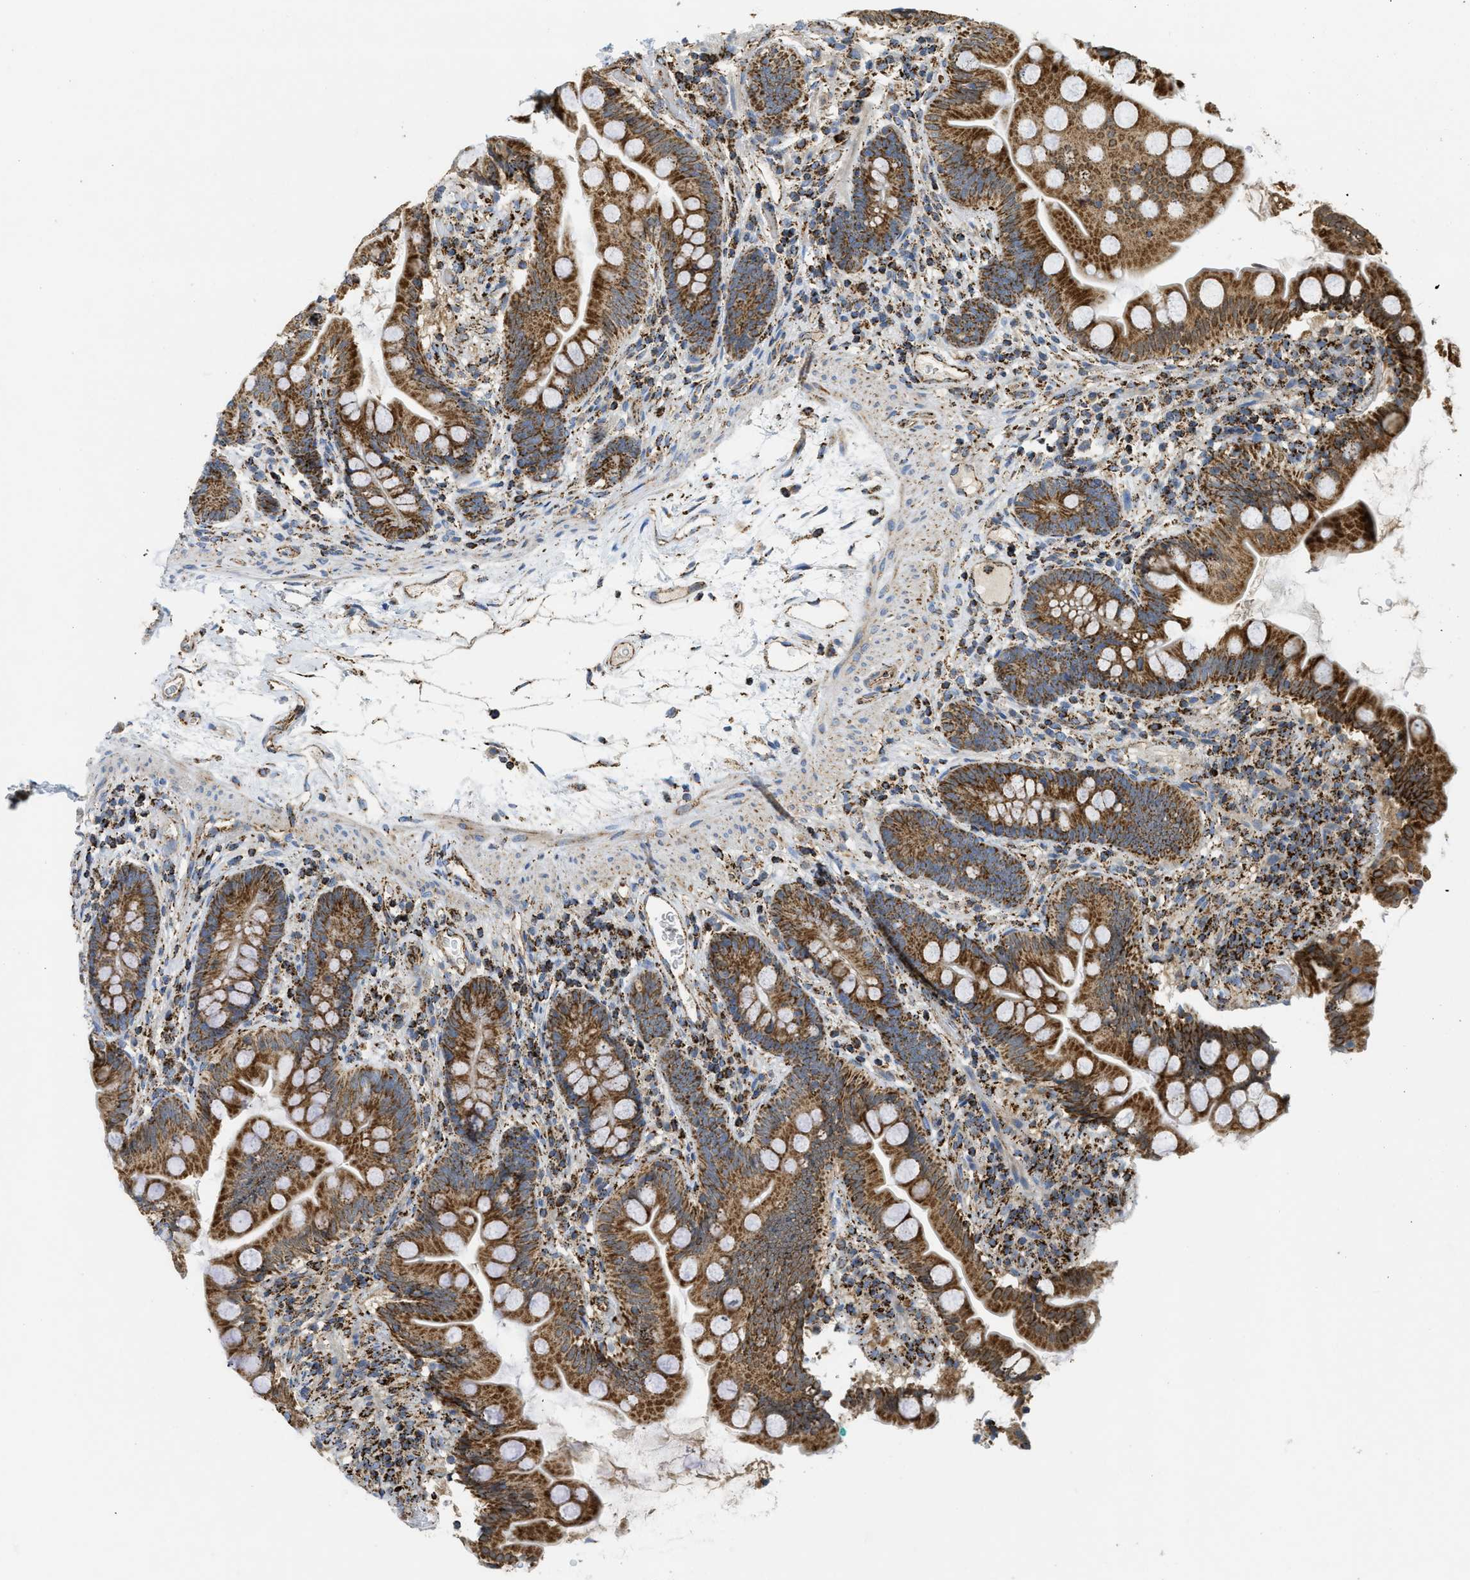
{"staining": {"intensity": "strong", "quantity": ">75%", "location": "cytoplasmic/membranous"}, "tissue": "small intestine", "cell_type": "Glandular cells", "image_type": "normal", "snomed": [{"axis": "morphology", "description": "Normal tissue, NOS"}, {"axis": "topography", "description": "Small intestine"}], "caption": "IHC of normal small intestine demonstrates high levels of strong cytoplasmic/membranous expression in approximately >75% of glandular cells.", "gene": "SQOR", "patient": {"sex": "female", "age": 56}}